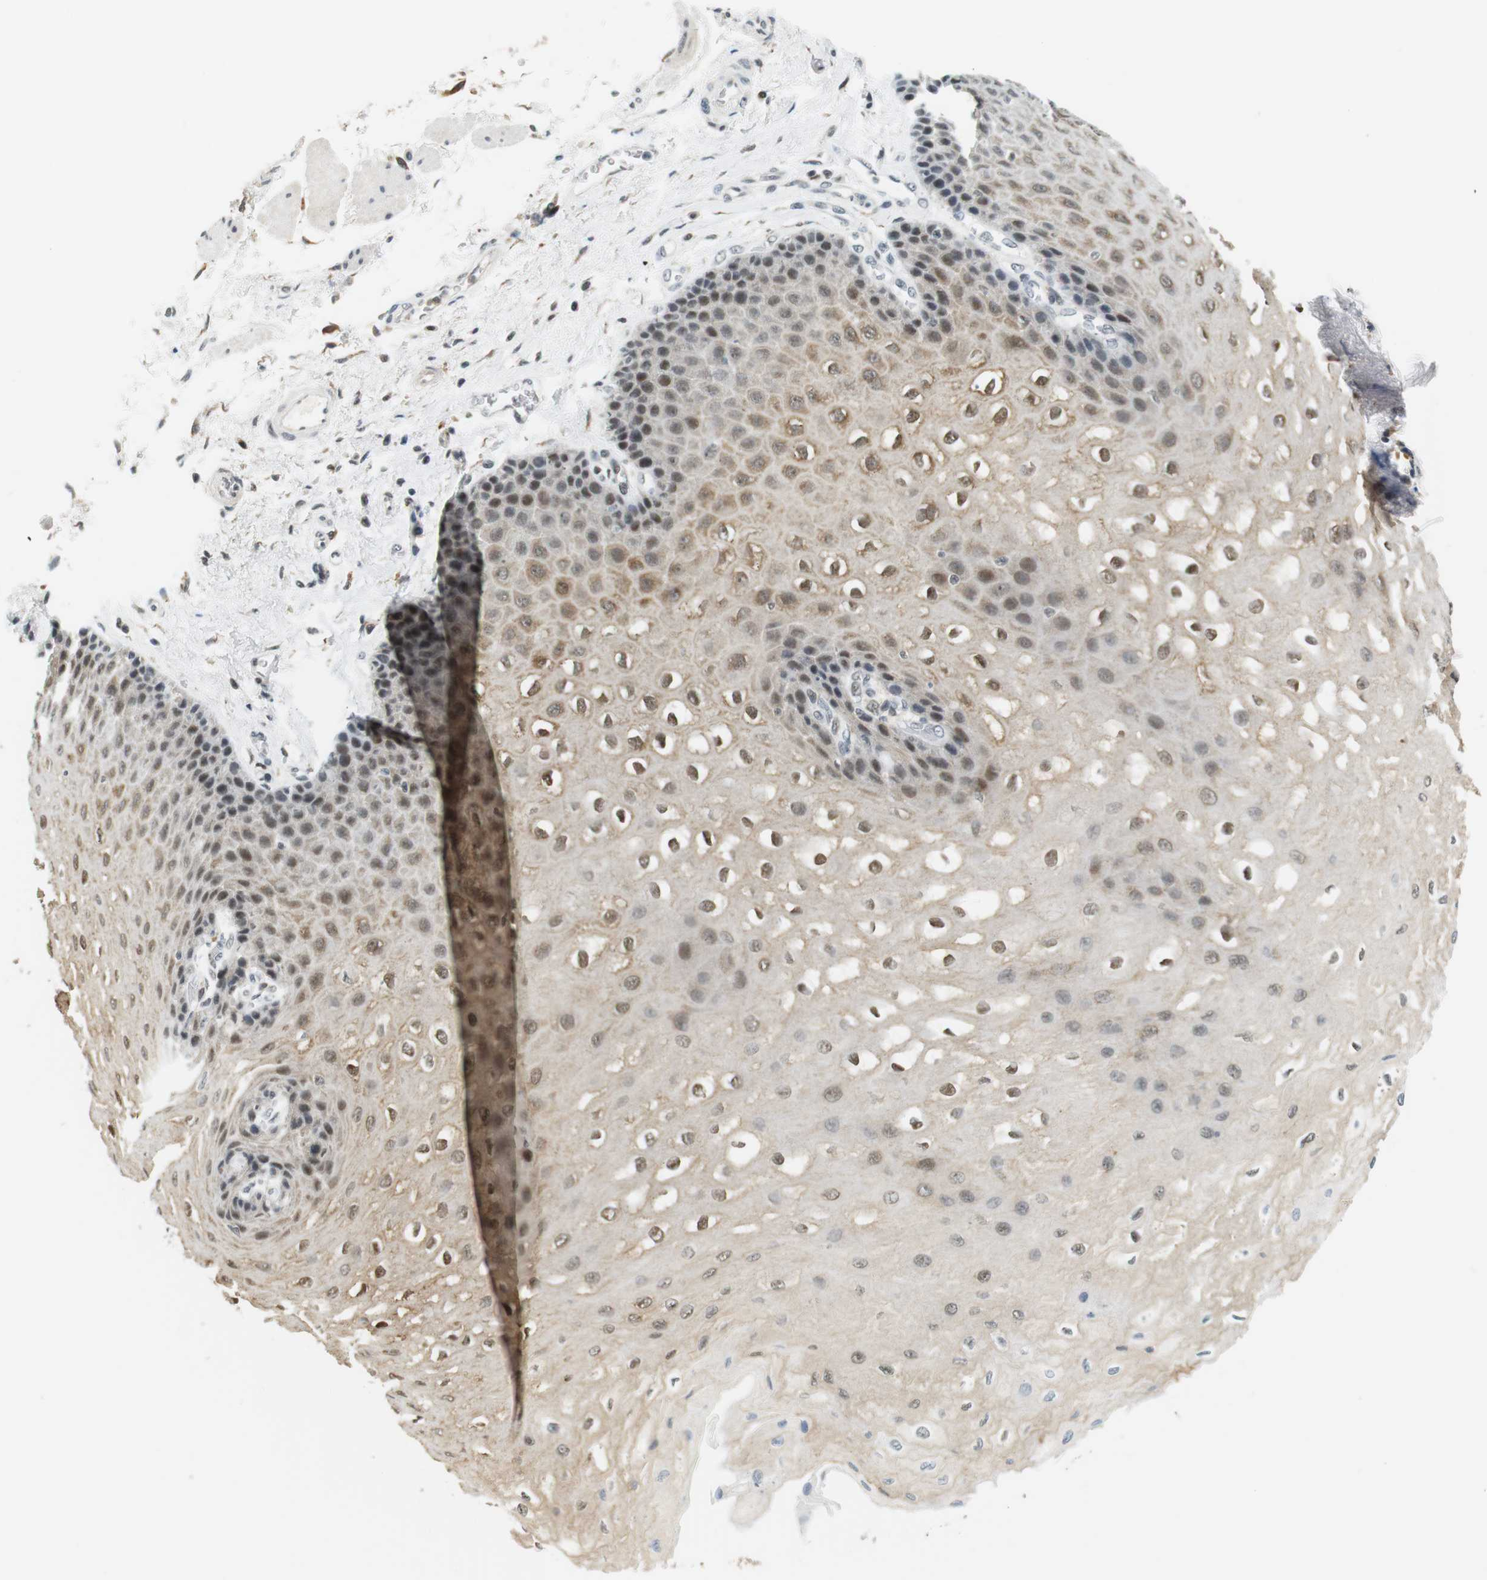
{"staining": {"intensity": "moderate", "quantity": ">75%", "location": "nuclear"}, "tissue": "esophagus", "cell_type": "Squamous epithelial cells", "image_type": "normal", "snomed": [{"axis": "morphology", "description": "Normal tissue, NOS"}, {"axis": "topography", "description": "Esophagus"}], "caption": "Immunohistochemical staining of normal human esophagus exhibits moderate nuclear protein positivity in approximately >75% of squamous epithelial cells.", "gene": "RNF38", "patient": {"sex": "female", "age": 72}}